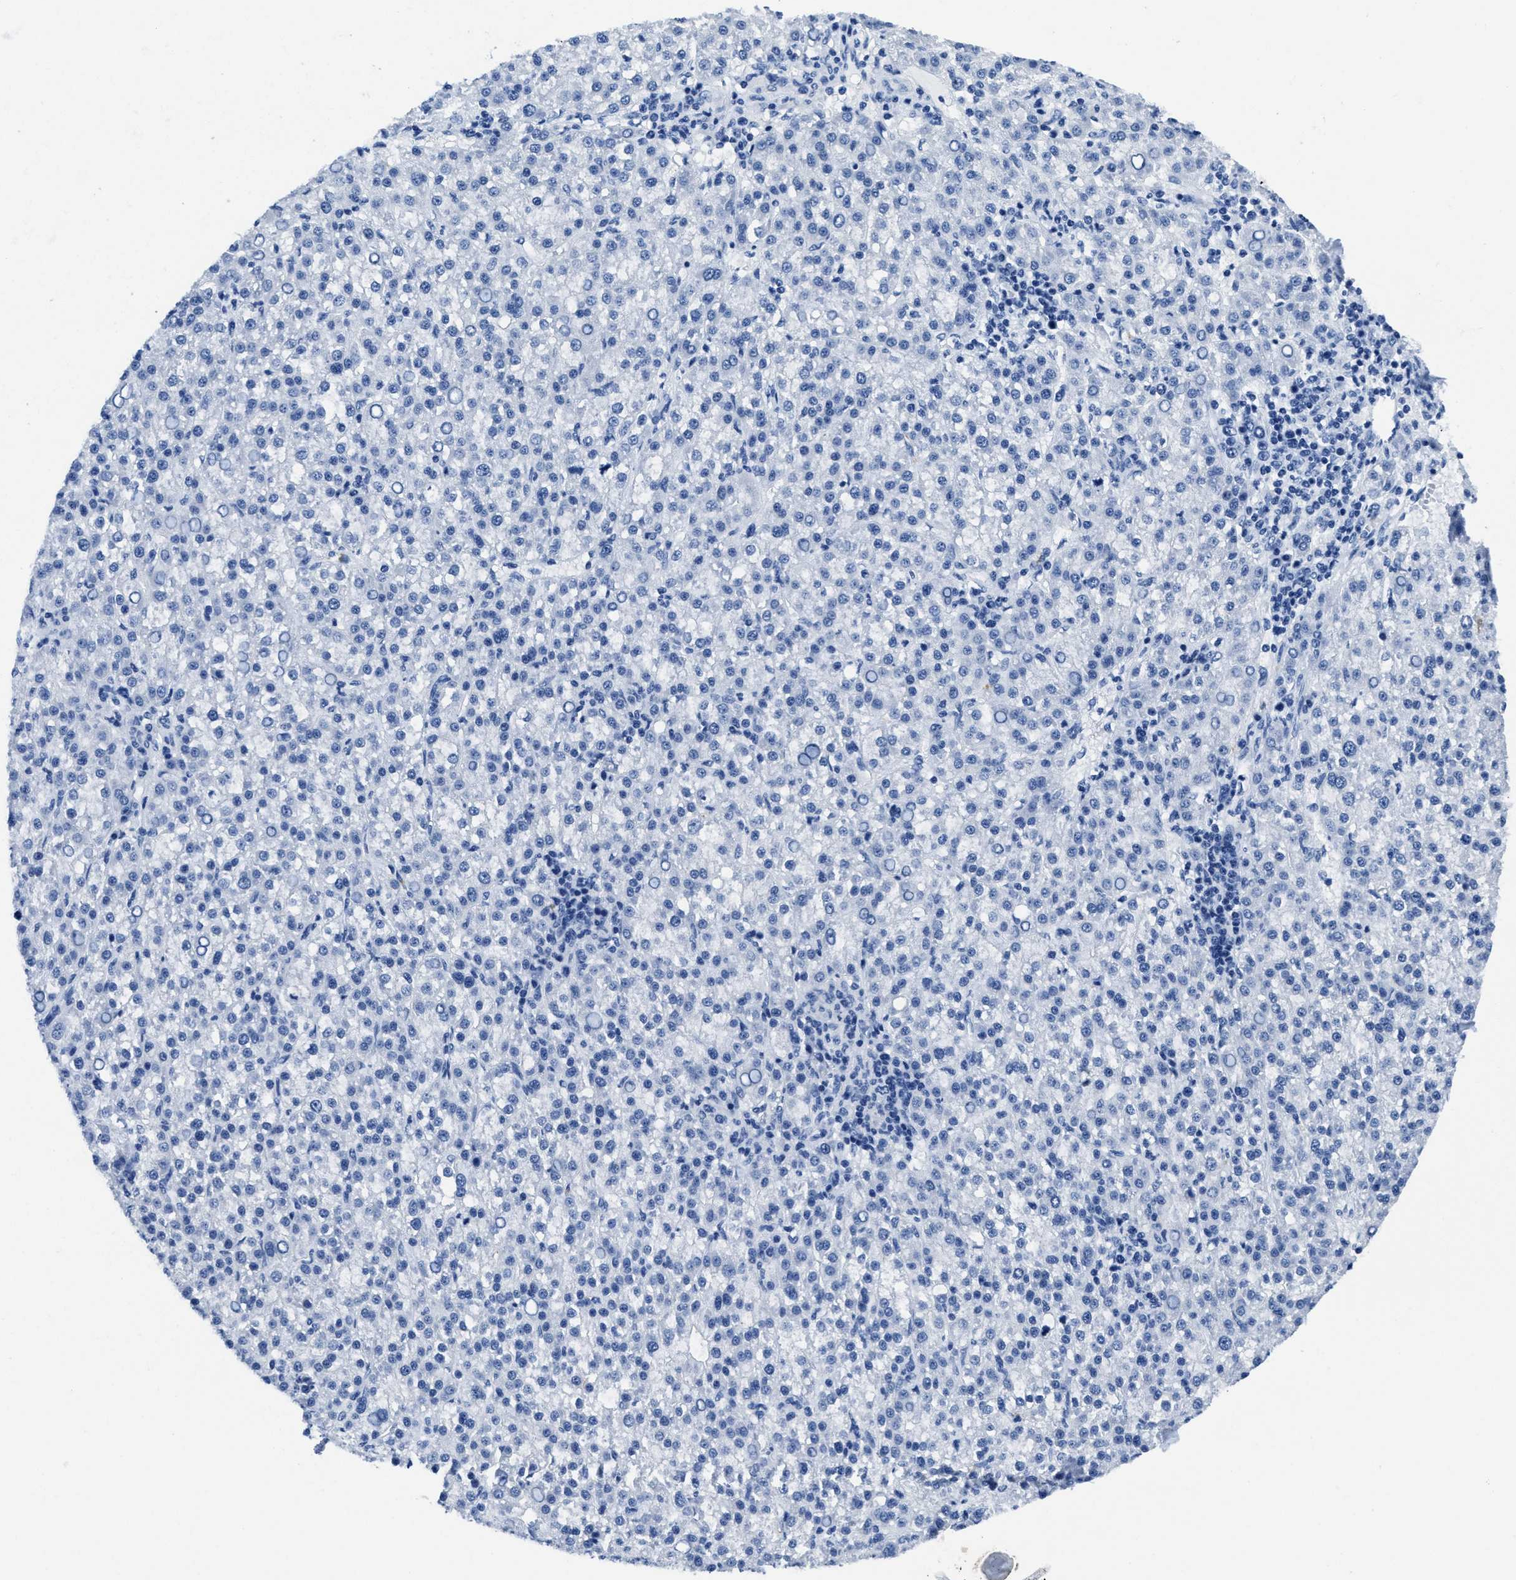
{"staining": {"intensity": "negative", "quantity": "none", "location": "none"}, "tissue": "liver cancer", "cell_type": "Tumor cells", "image_type": "cancer", "snomed": [{"axis": "morphology", "description": "Carcinoma, Hepatocellular, NOS"}, {"axis": "topography", "description": "Liver"}], "caption": "The micrograph reveals no staining of tumor cells in liver cancer.", "gene": "ITGA2B", "patient": {"sex": "female", "age": 58}}